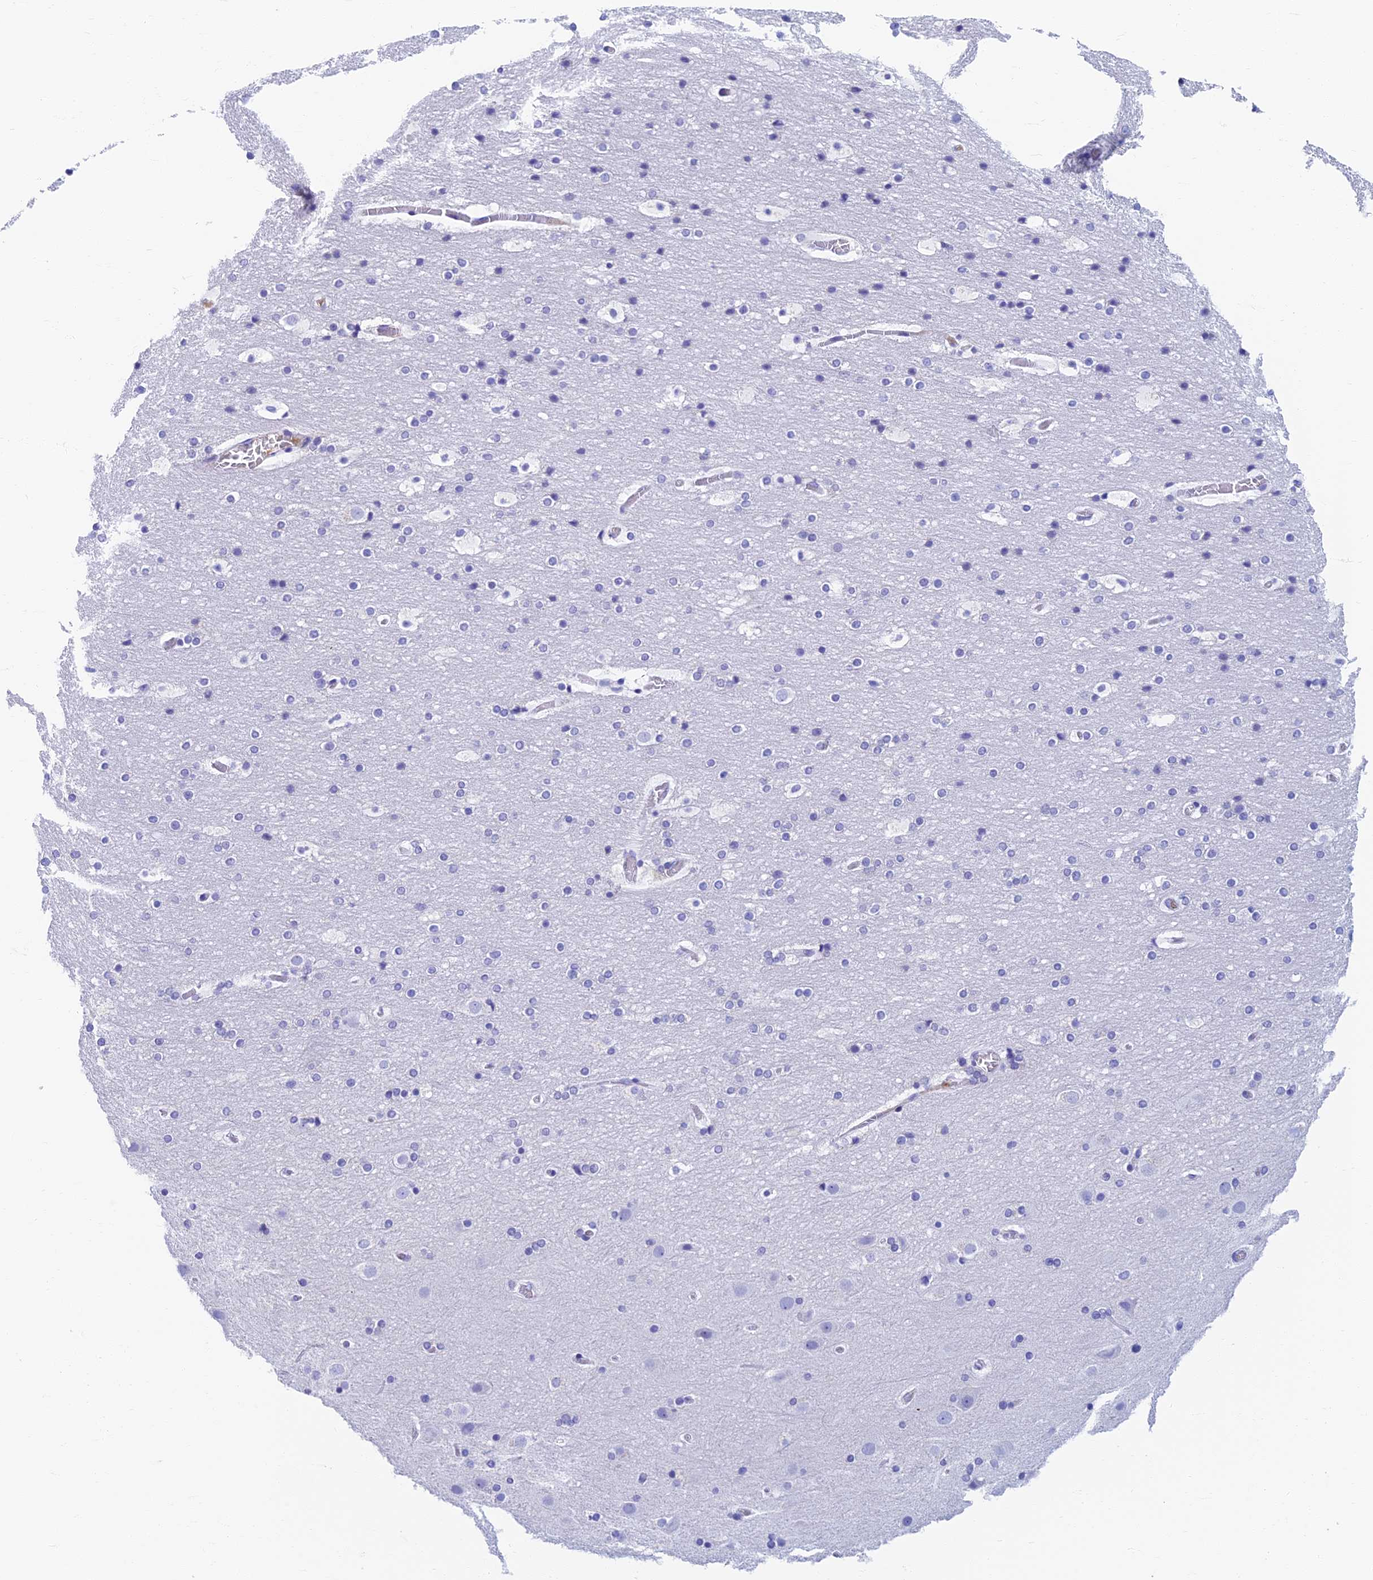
{"staining": {"intensity": "negative", "quantity": "none", "location": "none"}, "tissue": "cerebral cortex", "cell_type": "Endothelial cells", "image_type": "normal", "snomed": [{"axis": "morphology", "description": "Normal tissue, NOS"}, {"axis": "topography", "description": "Cerebral cortex"}], "caption": "DAB immunohistochemical staining of benign human cerebral cortex exhibits no significant expression in endothelial cells. (DAB immunohistochemistry, high magnification).", "gene": "ETFRF1", "patient": {"sex": "male", "age": 57}}